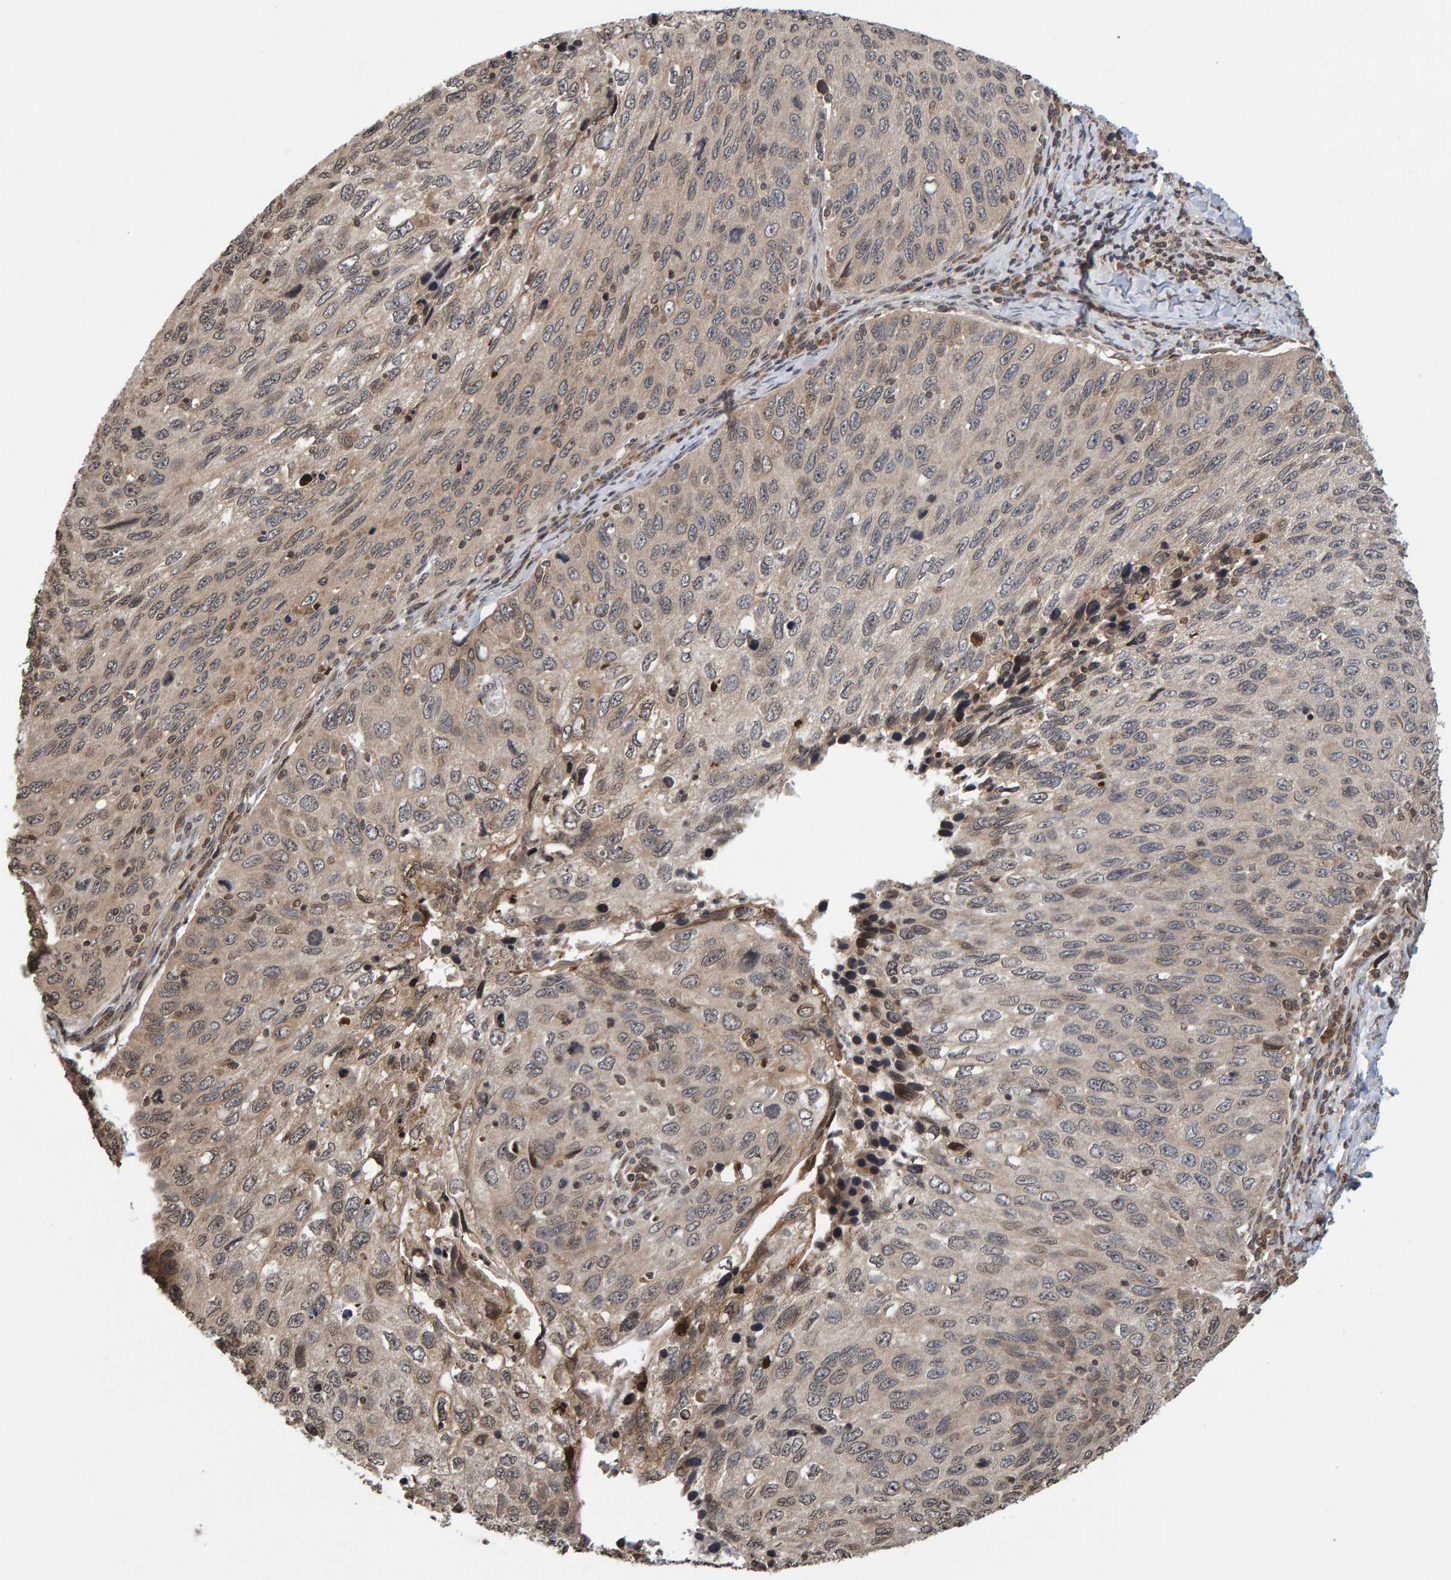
{"staining": {"intensity": "weak", "quantity": ">75%", "location": "cytoplasmic/membranous"}, "tissue": "cervical cancer", "cell_type": "Tumor cells", "image_type": "cancer", "snomed": [{"axis": "morphology", "description": "Squamous cell carcinoma, NOS"}, {"axis": "topography", "description": "Cervix"}], "caption": "An IHC histopathology image of neoplastic tissue is shown. Protein staining in brown highlights weak cytoplasmic/membranous positivity in squamous cell carcinoma (cervical) within tumor cells. (Stains: DAB in brown, nuclei in blue, Microscopy: brightfield microscopy at high magnification).", "gene": "GAB2", "patient": {"sex": "female", "age": 53}}